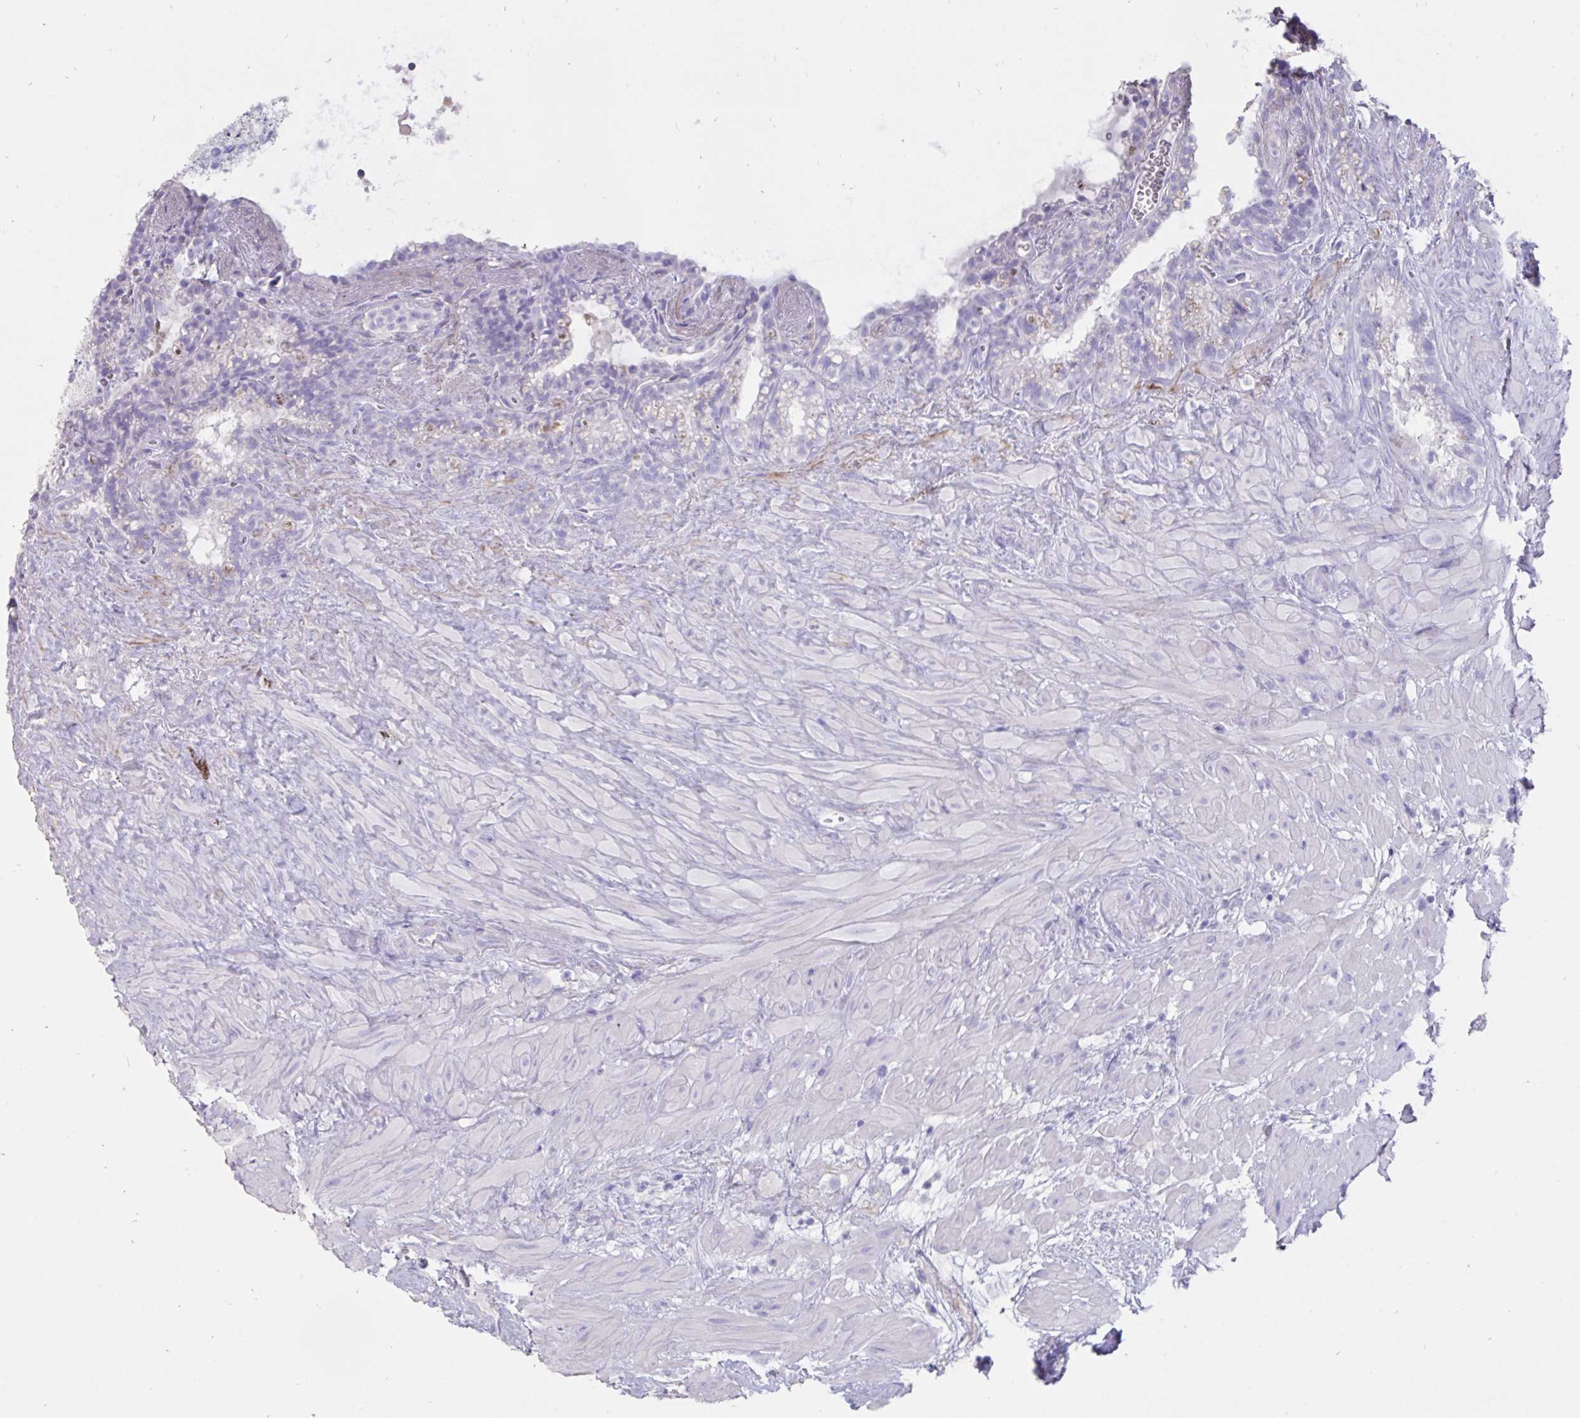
{"staining": {"intensity": "negative", "quantity": "none", "location": "none"}, "tissue": "seminal vesicle", "cell_type": "Glandular cells", "image_type": "normal", "snomed": [{"axis": "morphology", "description": "Normal tissue, NOS"}, {"axis": "topography", "description": "Seminal veicle"}], "caption": "Human seminal vesicle stained for a protein using IHC shows no expression in glandular cells.", "gene": "TNNC1", "patient": {"sex": "male", "age": 76}}